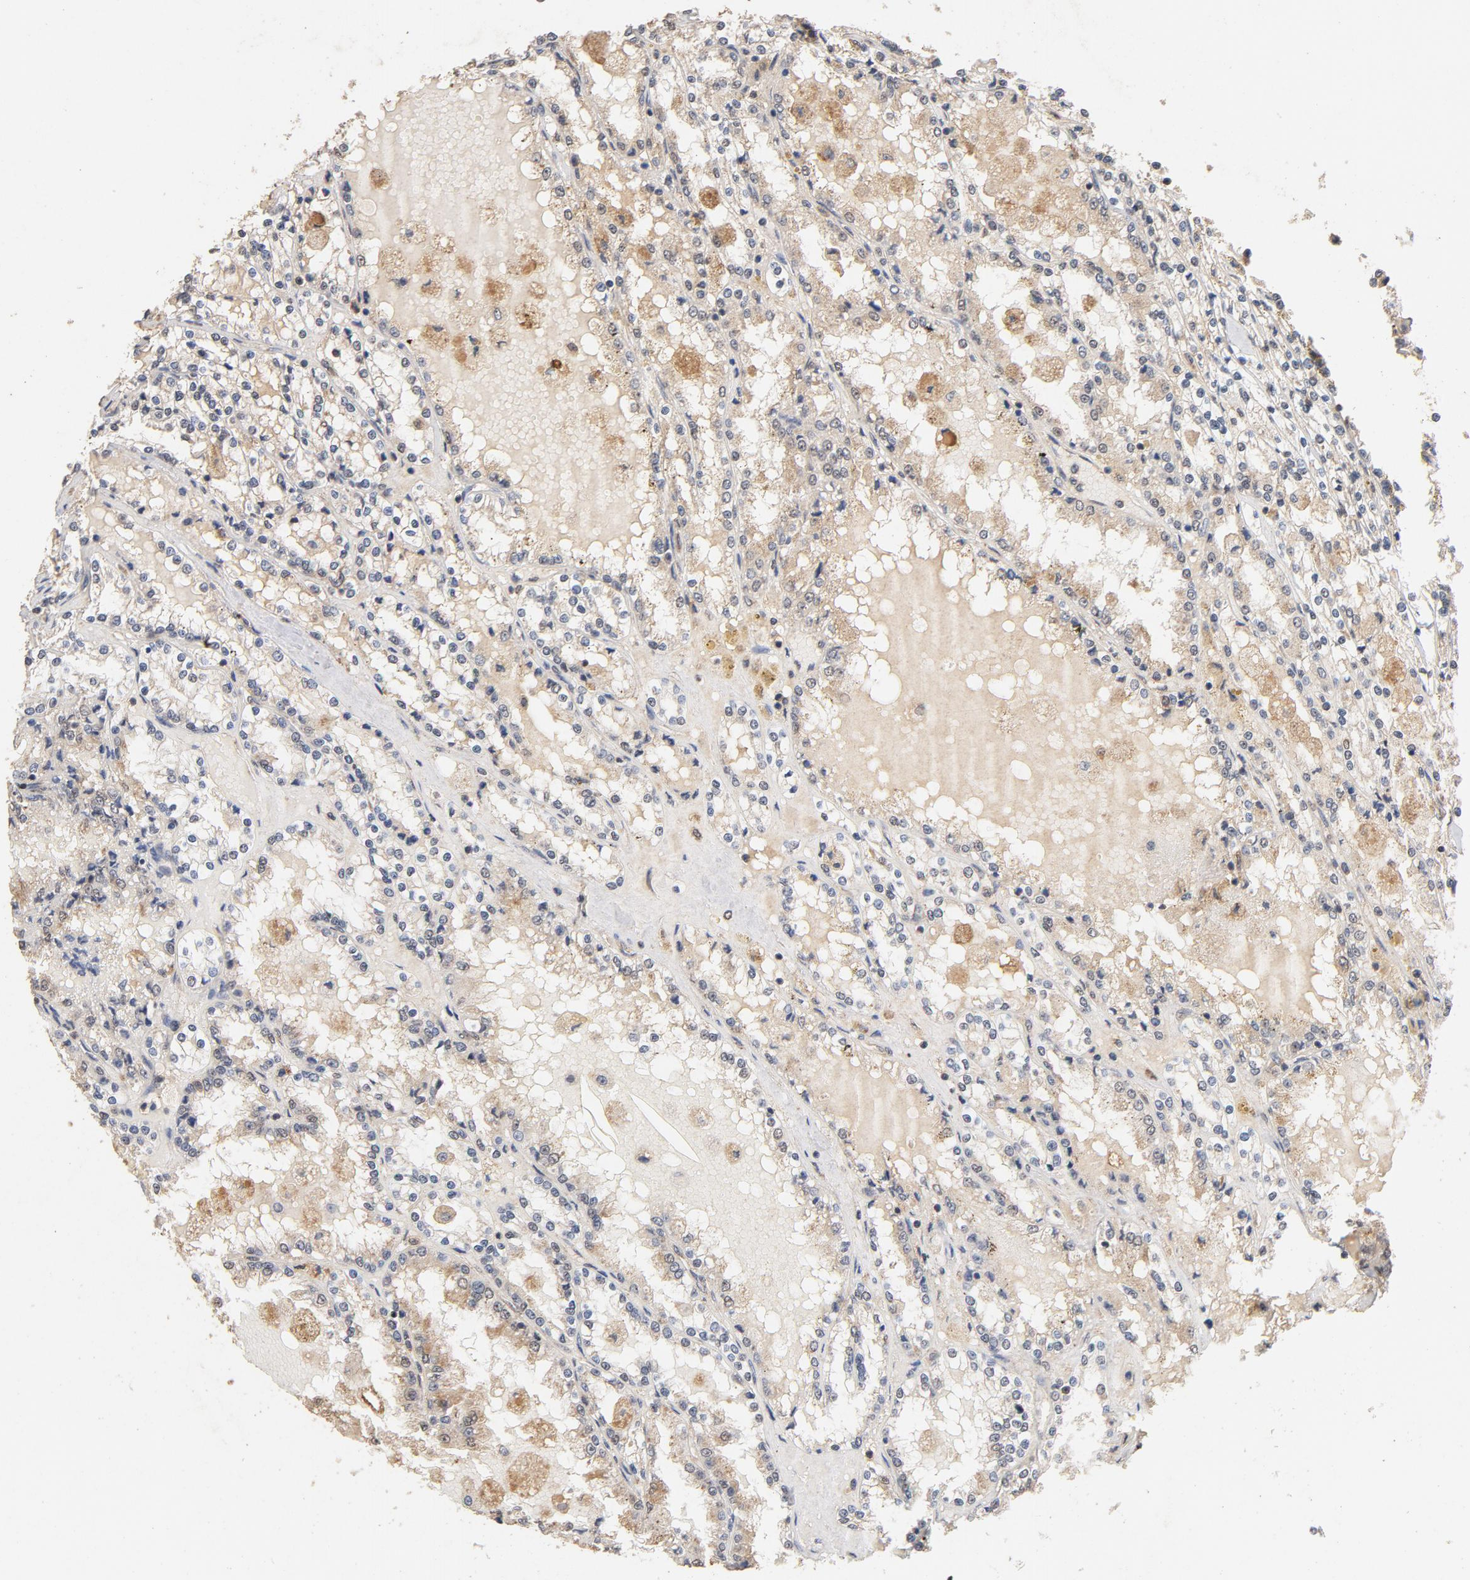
{"staining": {"intensity": "moderate", "quantity": ">75%", "location": "cytoplasmic/membranous"}, "tissue": "renal cancer", "cell_type": "Tumor cells", "image_type": "cancer", "snomed": [{"axis": "morphology", "description": "Adenocarcinoma, NOS"}, {"axis": "topography", "description": "Kidney"}], "caption": "High-magnification brightfield microscopy of renal cancer stained with DAB (brown) and counterstained with hematoxylin (blue). tumor cells exhibit moderate cytoplasmic/membranous positivity is seen in about>75% of cells.", "gene": "DDX6", "patient": {"sex": "female", "age": 56}}